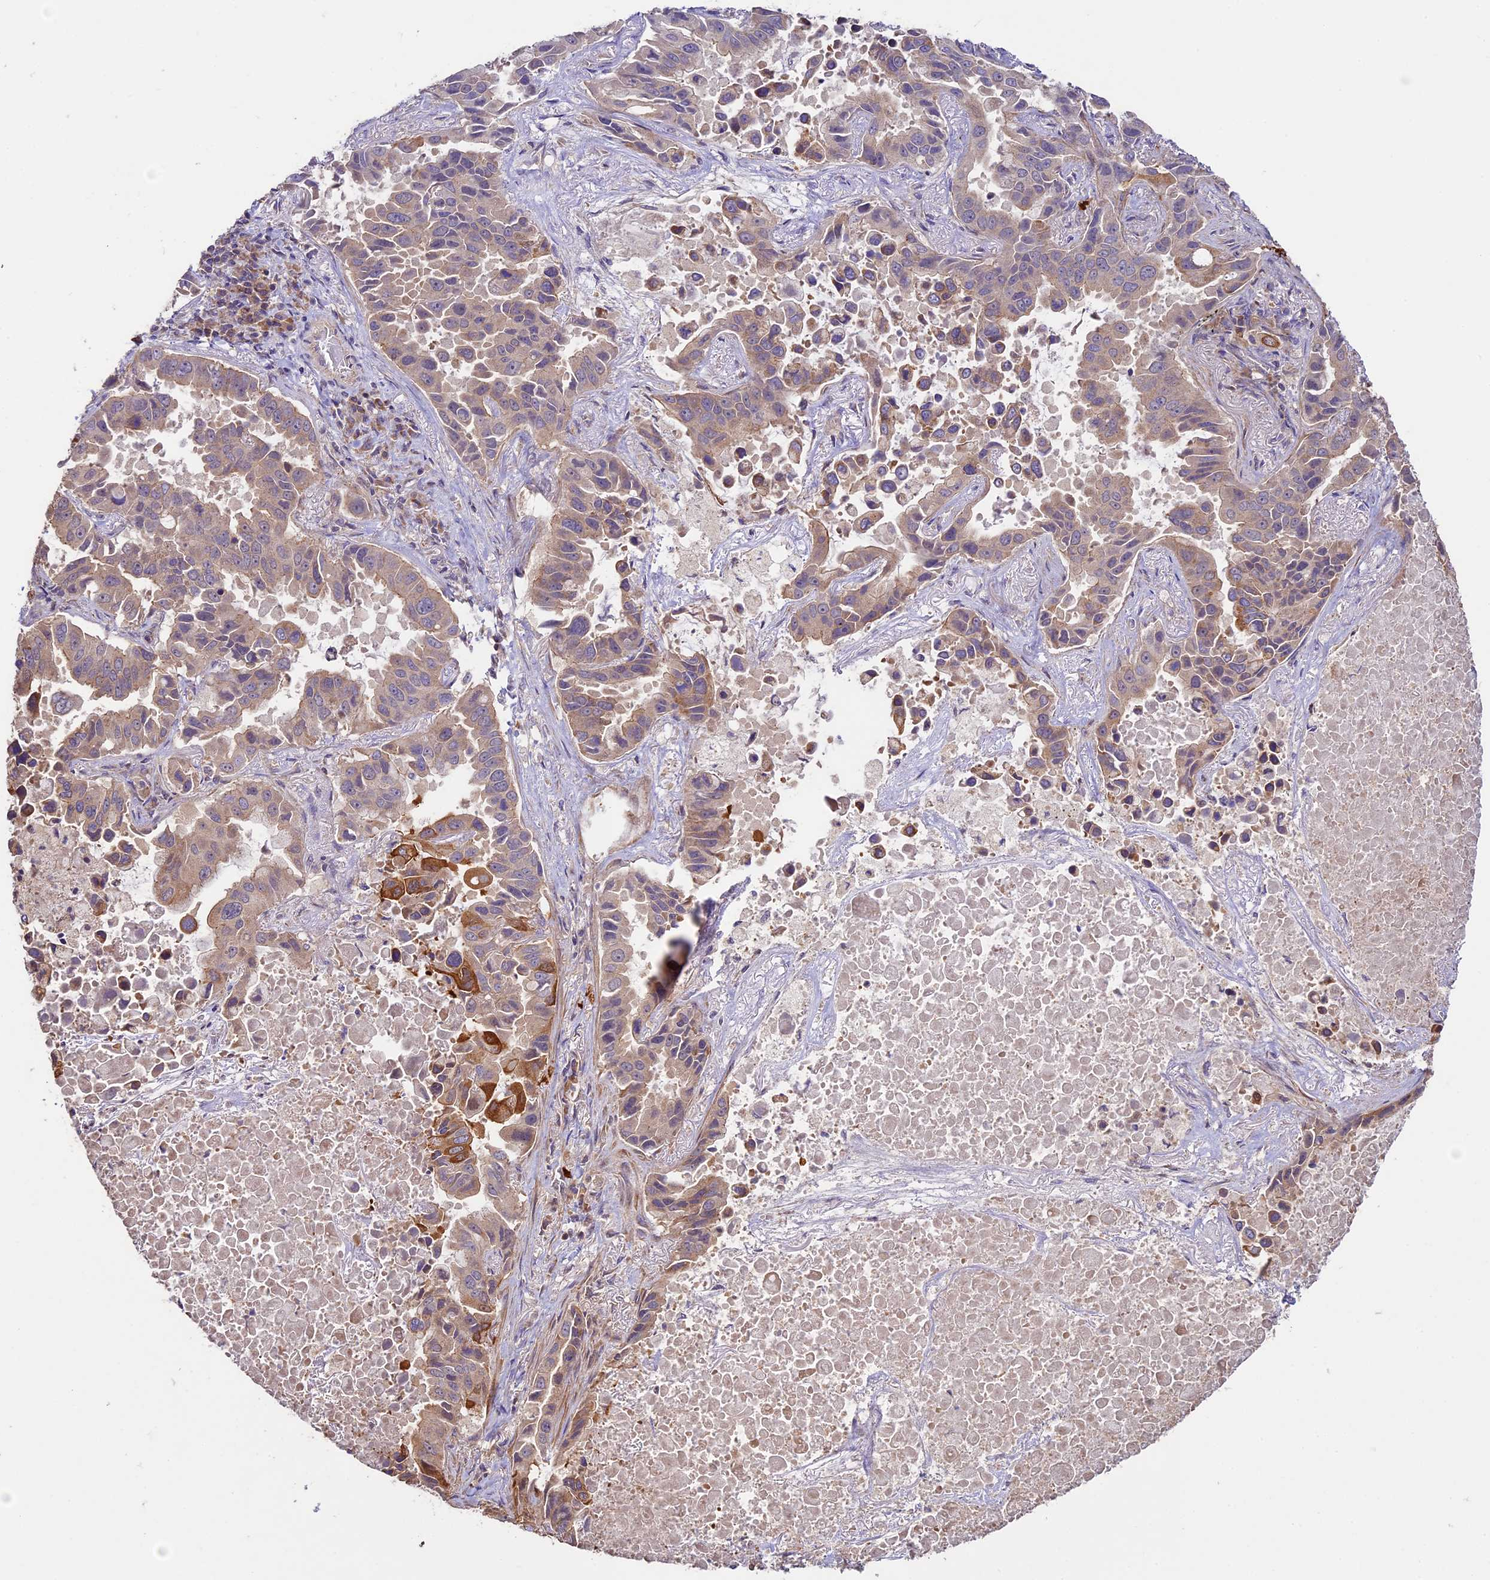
{"staining": {"intensity": "strong", "quantity": "<25%", "location": "cytoplasmic/membranous"}, "tissue": "lung cancer", "cell_type": "Tumor cells", "image_type": "cancer", "snomed": [{"axis": "morphology", "description": "Adenocarcinoma, NOS"}, {"axis": "topography", "description": "Lung"}], "caption": "Tumor cells demonstrate strong cytoplasmic/membranous expression in approximately <25% of cells in lung adenocarcinoma.", "gene": "BCAS4", "patient": {"sex": "male", "age": 64}}